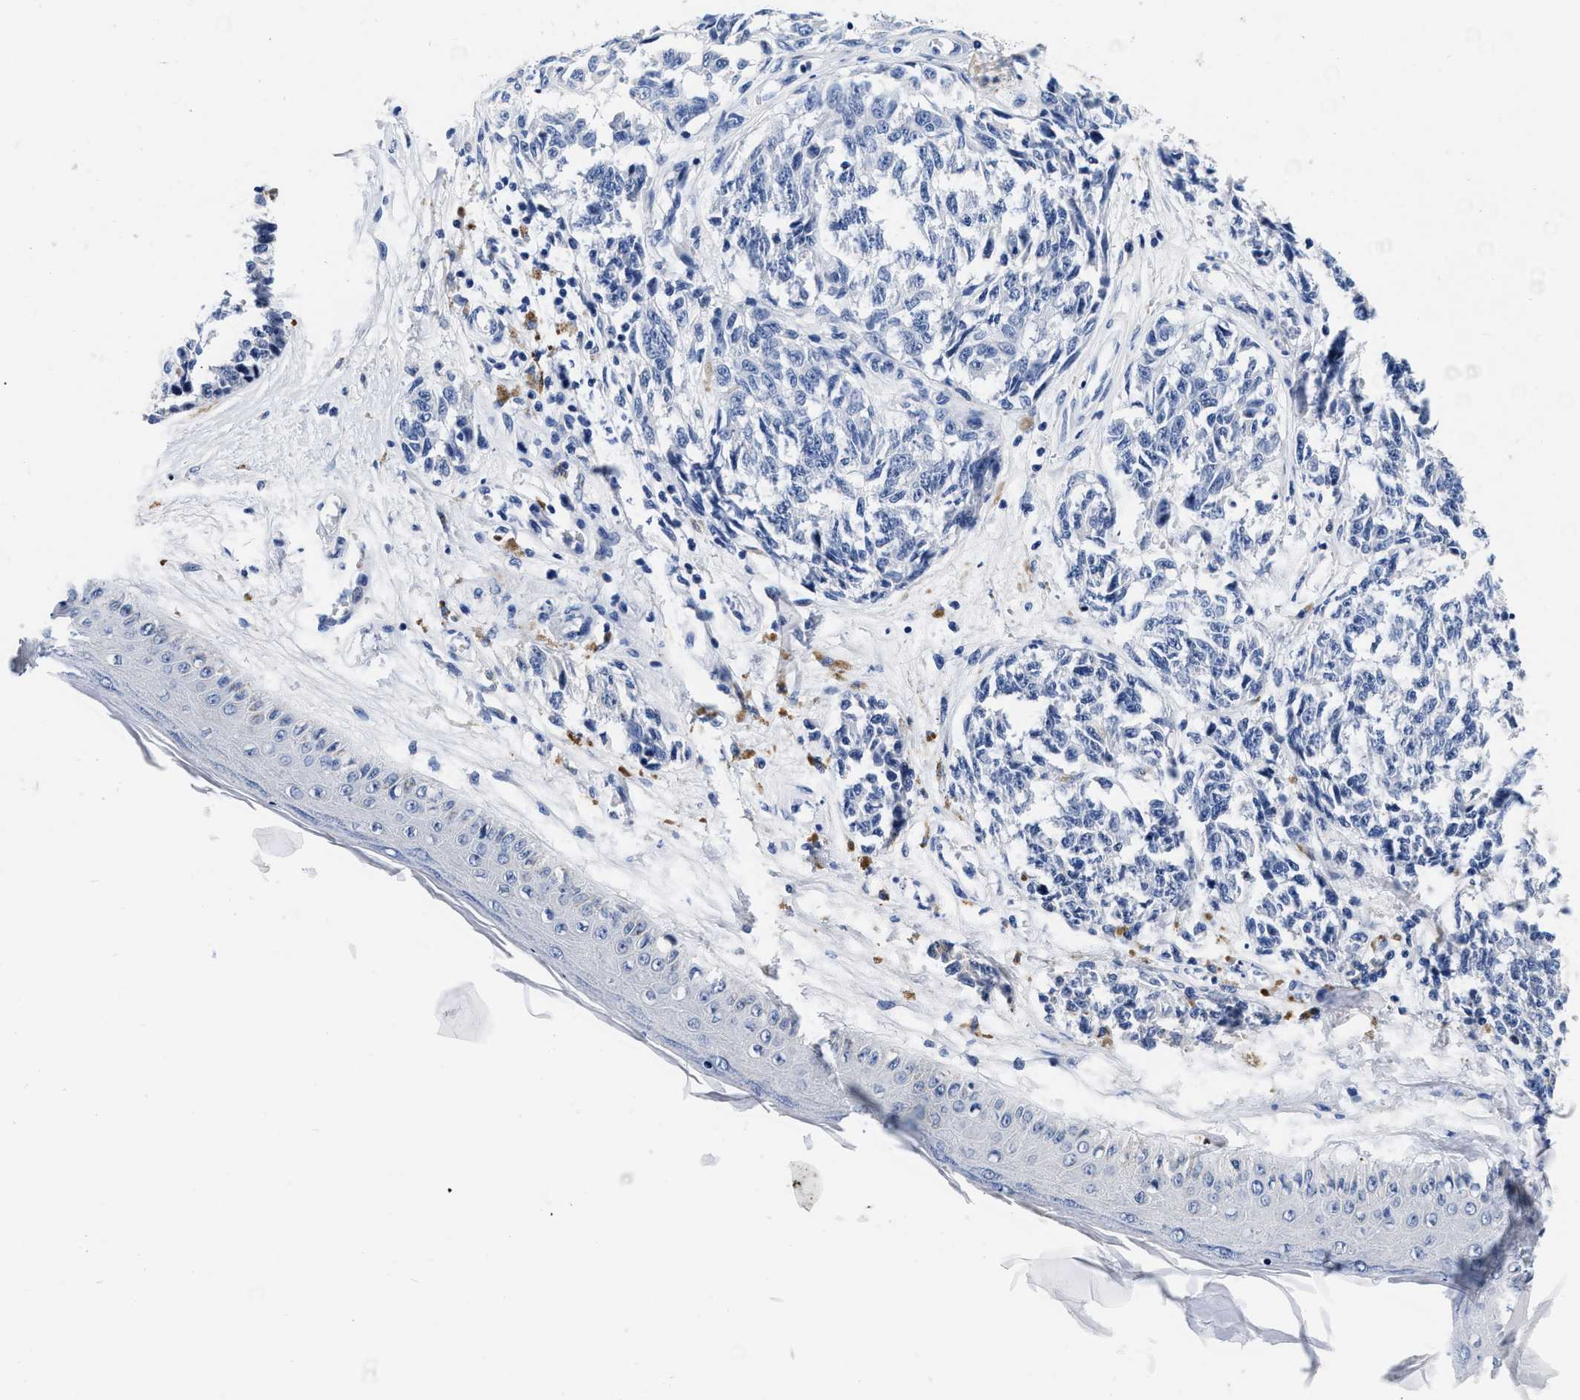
{"staining": {"intensity": "negative", "quantity": "none", "location": "none"}, "tissue": "melanoma", "cell_type": "Tumor cells", "image_type": "cancer", "snomed": [{"axis": "morphology", "description": "Malignant melanoma, NOS"}, {"axis": "topography", "description": "Skin"}], "caption": "A high-resolution photomicrograph shows immunohistochemistry (IHC) staining of malignant melanoma, which displays no significant staining in tumor cells. (DAB immunohistochemistry (IHC) with hematoxylin counter stain).", "gene": "CER1", "patient": {"sex": "female", "age": 64}}